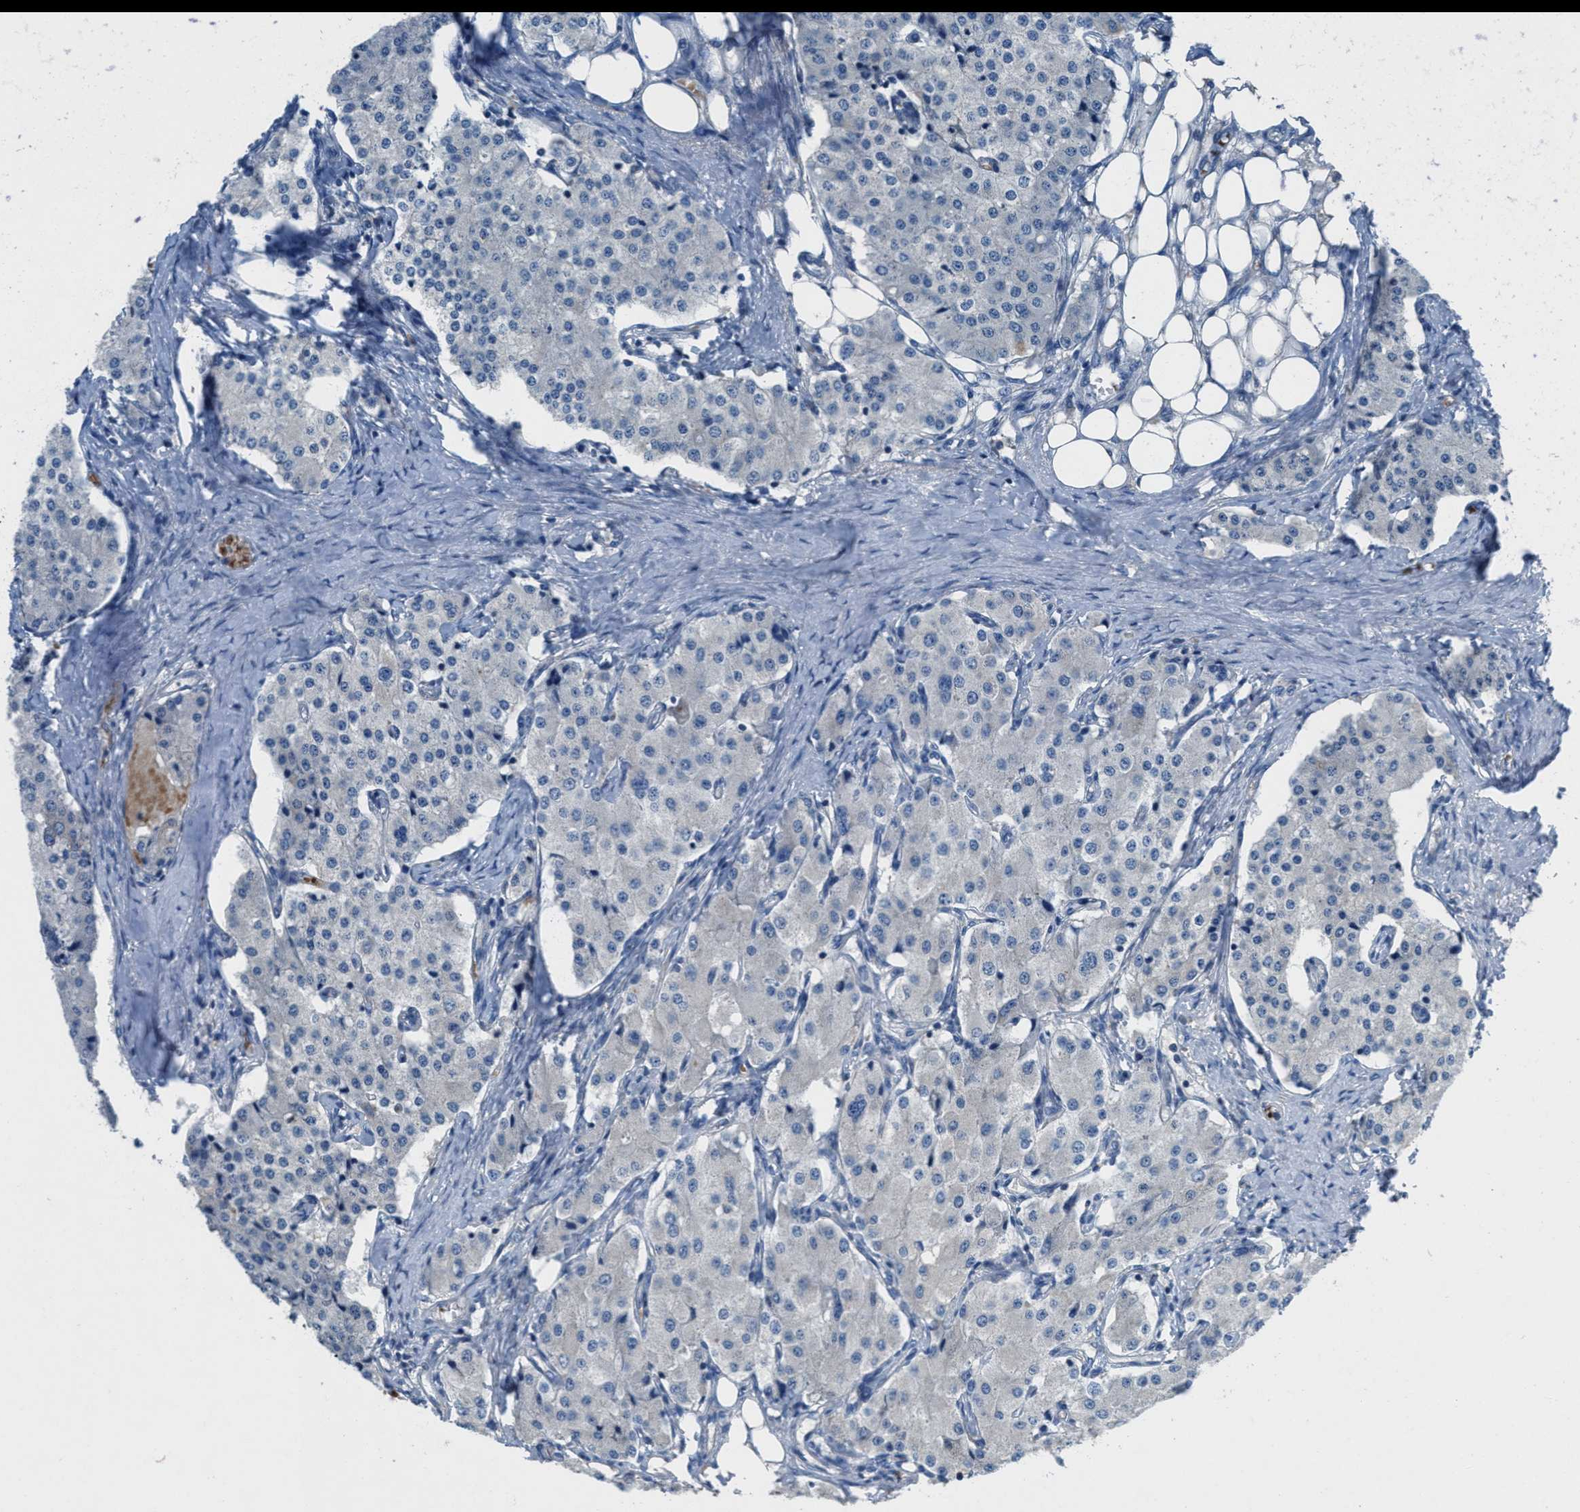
{"staining": {"intensity": "negative", "quantity": "none", "location": "none"}, "tissue": "carcinoid", "cell_type": "Tumor cells", "image_type": "cancer", "snomed": [{"axis": "morphology", "description": "Carcinoid, malignant, NOS"}, {"axis": "topography", "description": "Colon"}], "caption": "A photomicrograph of human carcinoid is negative for staining in tumor cells.", "gene": "DGKE", "patient": {"sex": "female", "age": 52}}